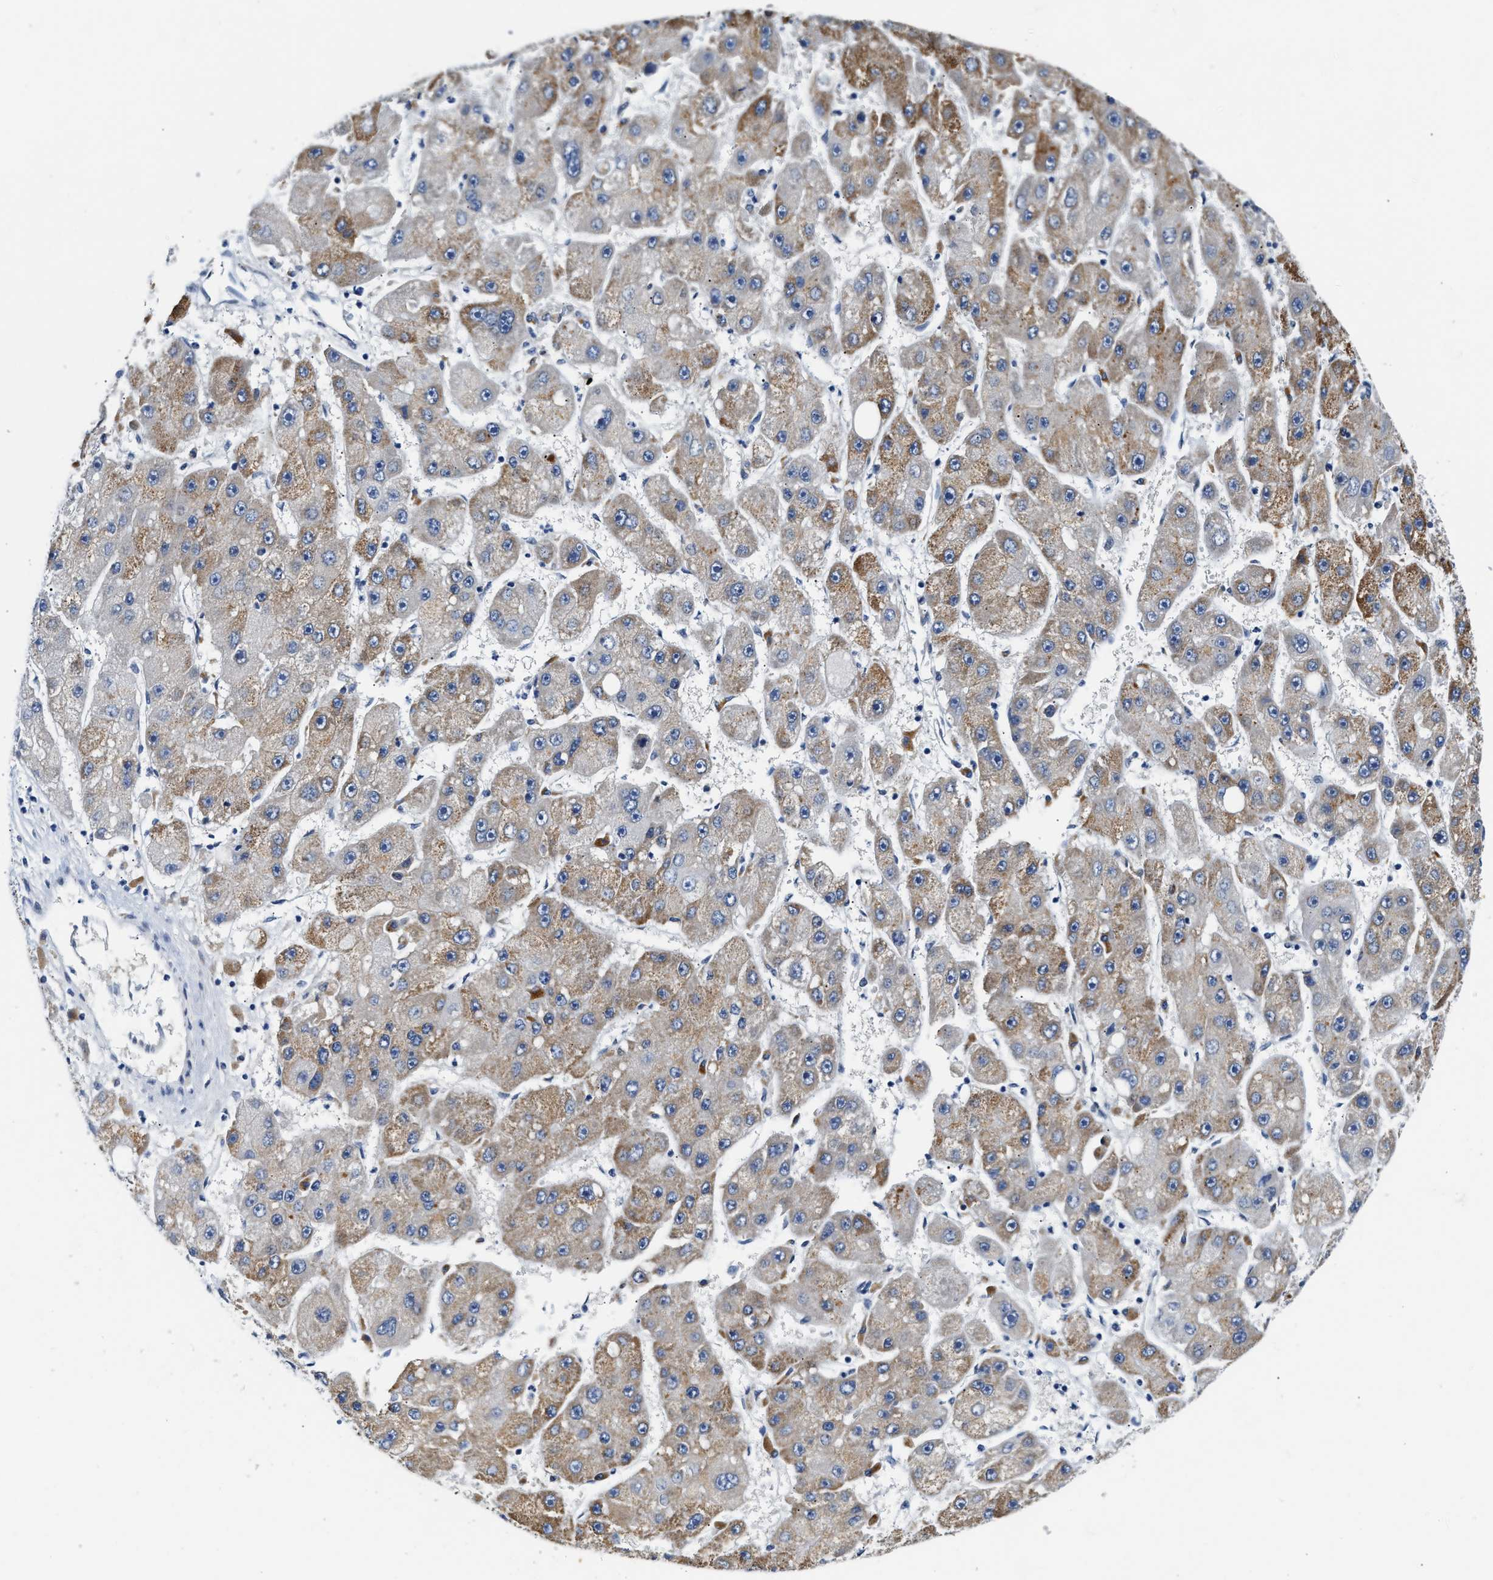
{"staining": {"intensity": "moderate", "quantity": ">75%", "location": "cytoplasmic/membranous"}, "tissue": "liver cancer", "cell_type": "Tumor cells", "image_type": "cancer", "snomed": [{"axis": "morphology", "description": "Carcinoma, Hepatocellular, NOS"}, {"axis": "topography", "description": "Liver"}], "caption": "A histopathology image showing moderate cytoplasmic/membranous expression in about >75% of tumor cells in hepatocellular carcinoma (liver), as visualized by brown immunohistochemical staining.", "gene": "PPM1H", "patient": {"sex": "female", "age": 61}}